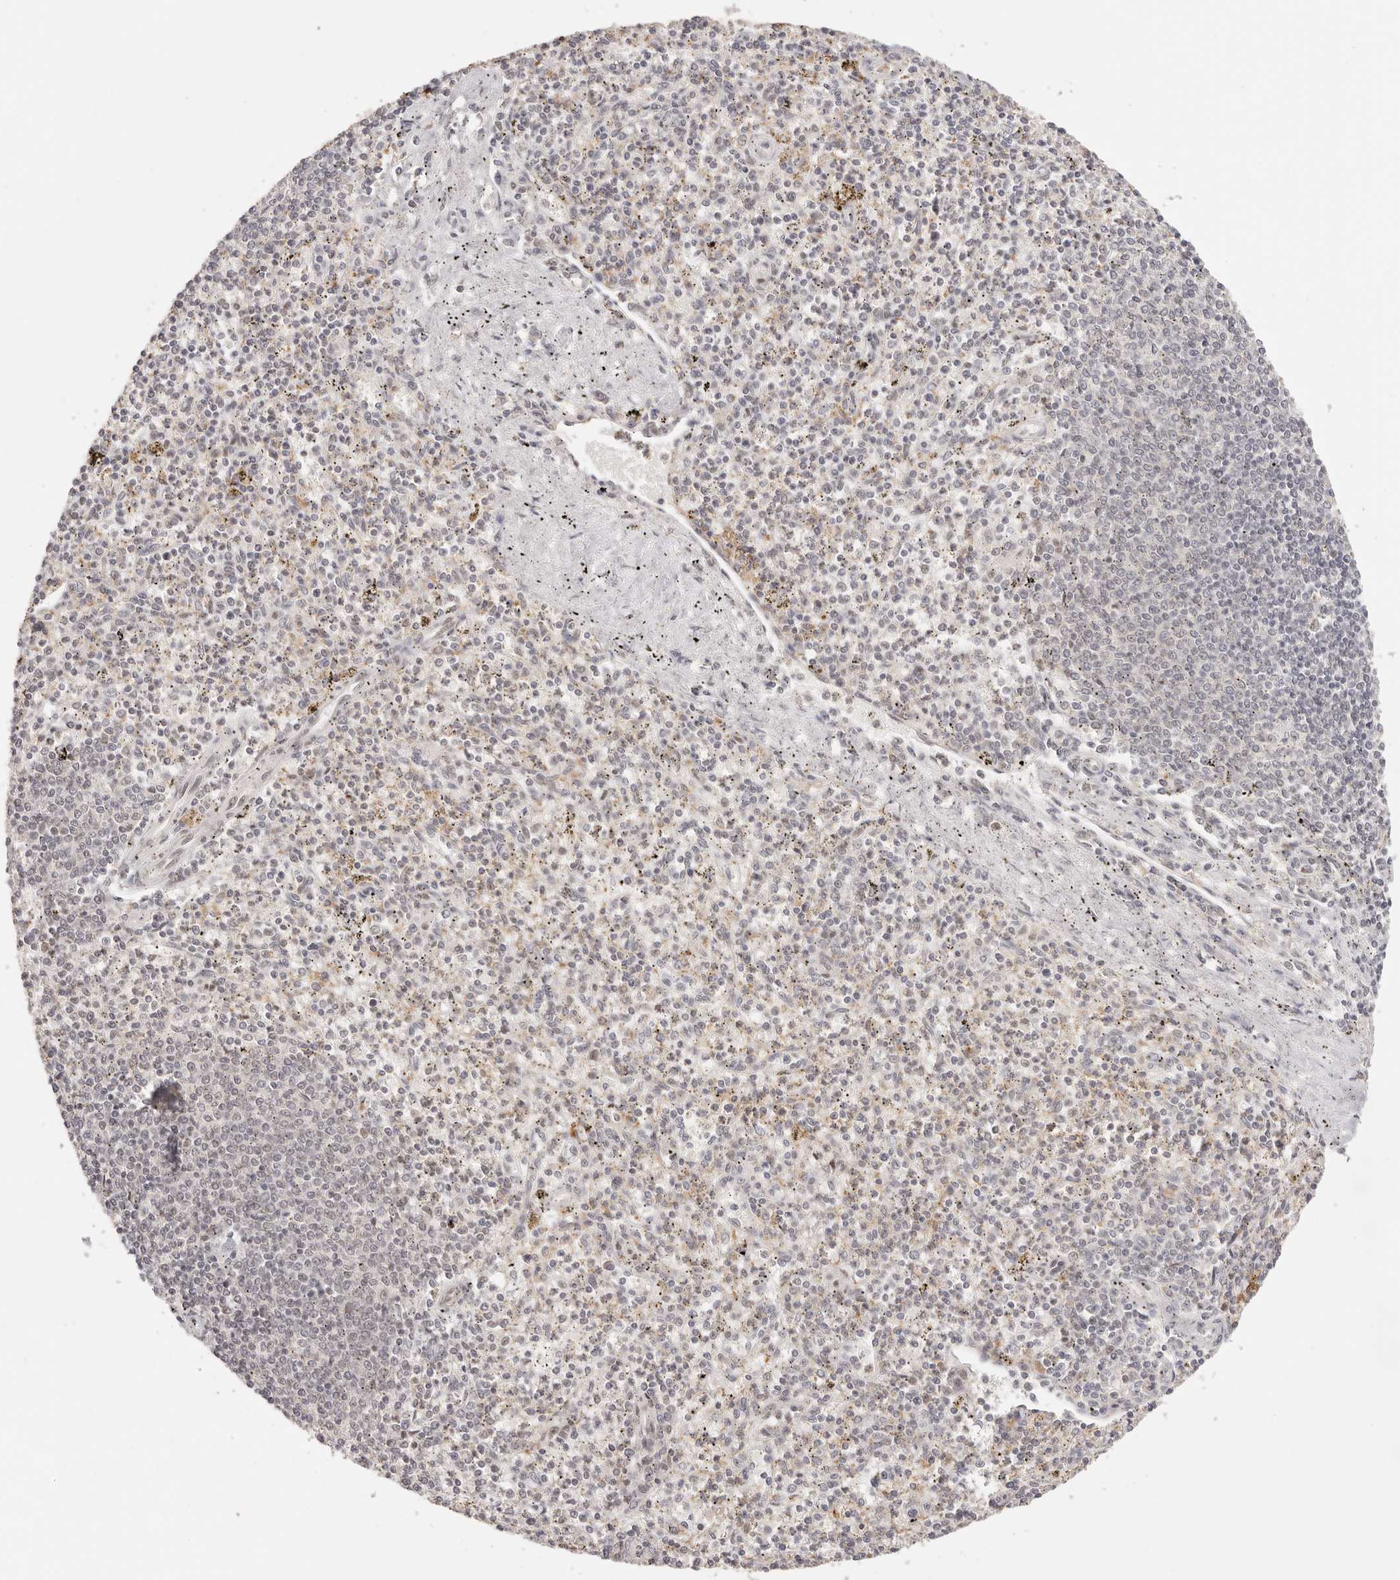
{"staining": {"intensity": "weak", "quantity": "25%-75%", "location": "nuclear"}, "tissue": "spleen", "cell_type": "Cells in red pulp", "image_type": "normal", "snomed": [{"axis": "morphology", "description": "Normal tissue, NOS"}, {"axis": "topography", "description": "Spleen"}], "caption": "DAB (3,3'-diaminobenzidine) immunohistochemical staining of benign human spleen demonstrates weak nuclear protein staining in approximately 25%-75% of cells in red pulp. (brown staining indicates protein expression, while blue staining denotes nuclei).", "gene": "RFC3", "patient": {"sex": "male", "age": 72}}